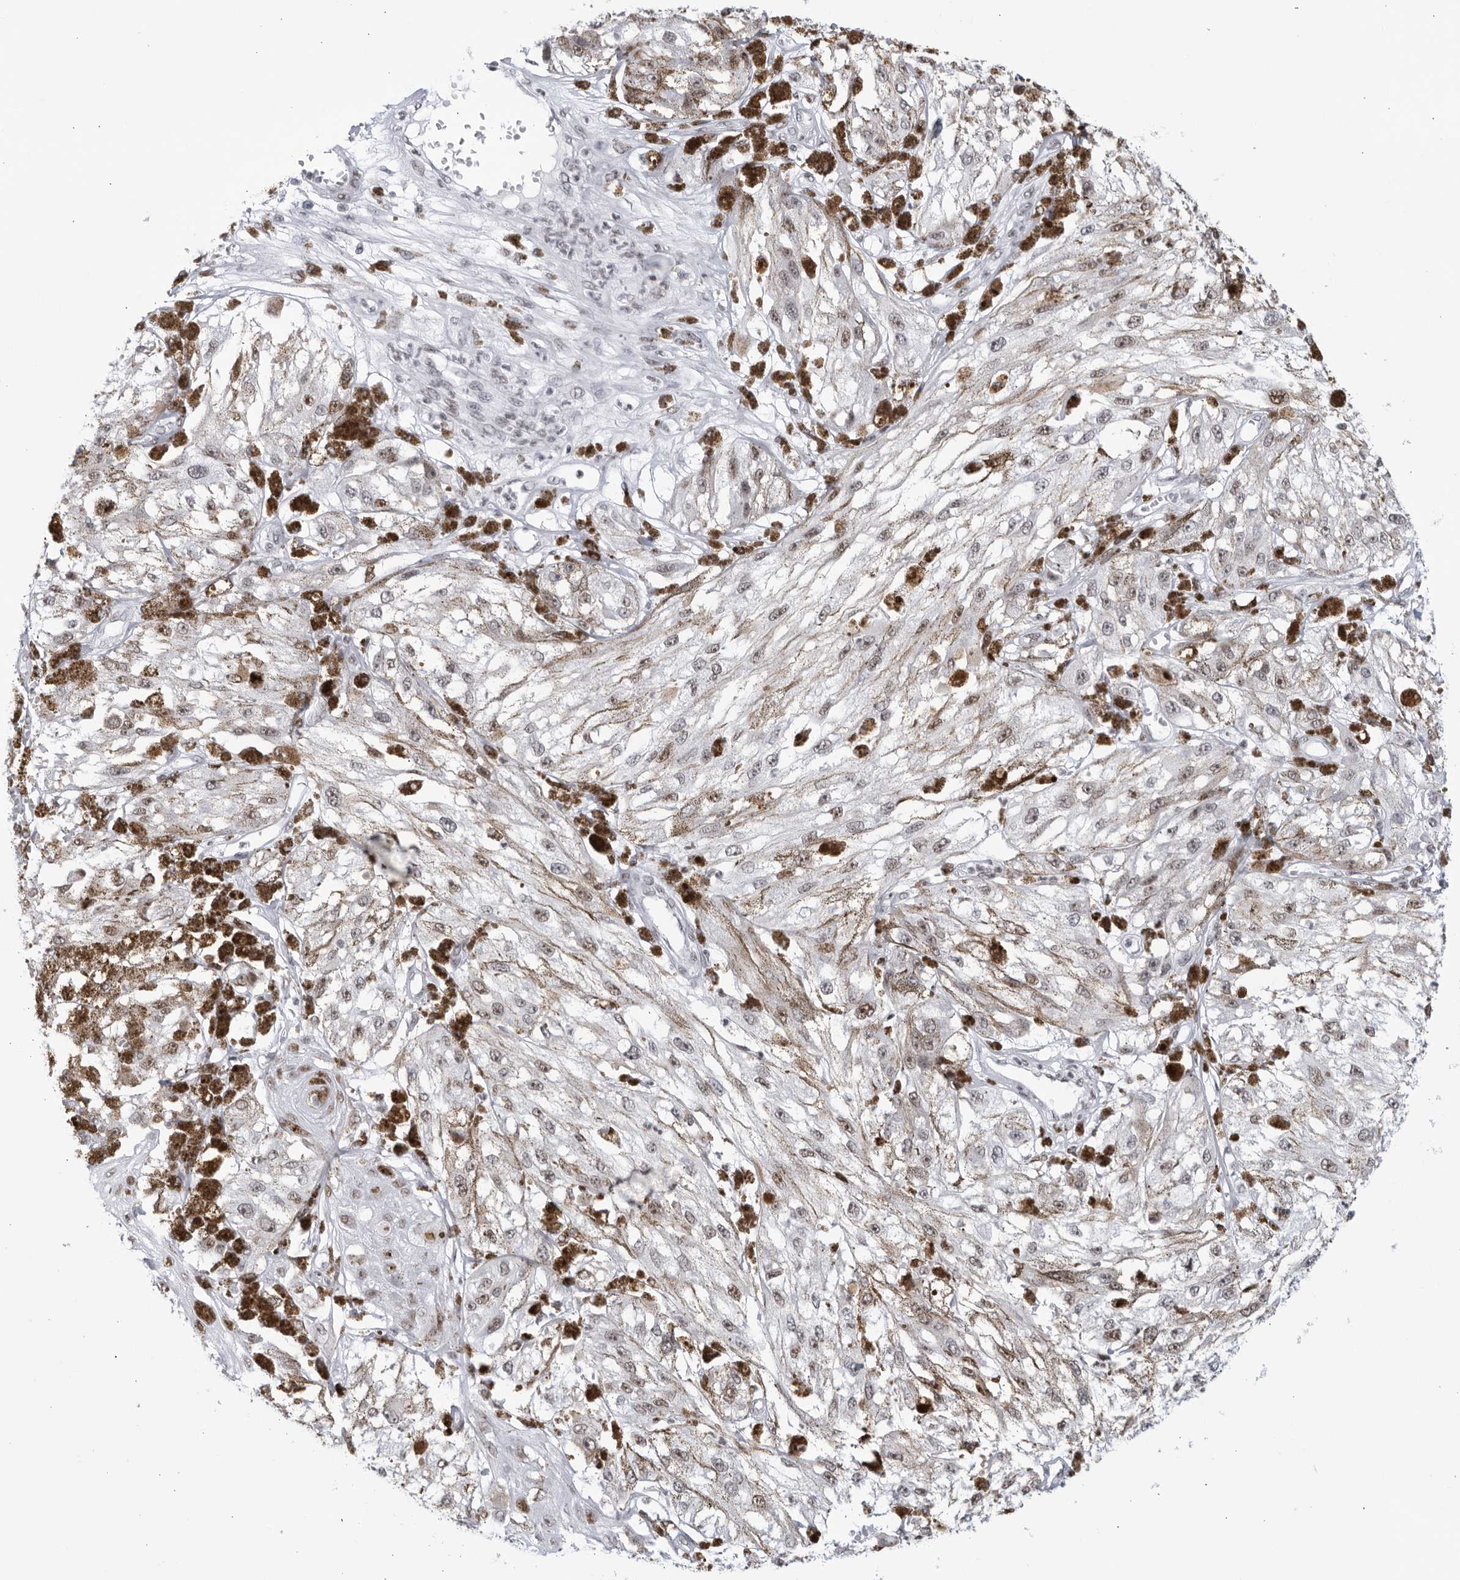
{"staining": {"intensity": "moderate", "quantity": "<25%", "location": "nuclear"}, "tissue": "melanoma", "cell_type": "Tumor cells", "image_type": "cancer", "snomed": [{"axis": "morphology", "description": "Malignant melanoma, NOS"}, {"axis": "topography", "description": "Skin"}], "caption": "This micrograph reveals malignant melanoma stained with immunohistochemistry to label a protein in brown. The nuclear of tumor cells show moderate positivity for the protein. Nuclei are counter-stained blue.", "gene": "HP1BP3", "patient": {"sex": "male", "age": 88}}